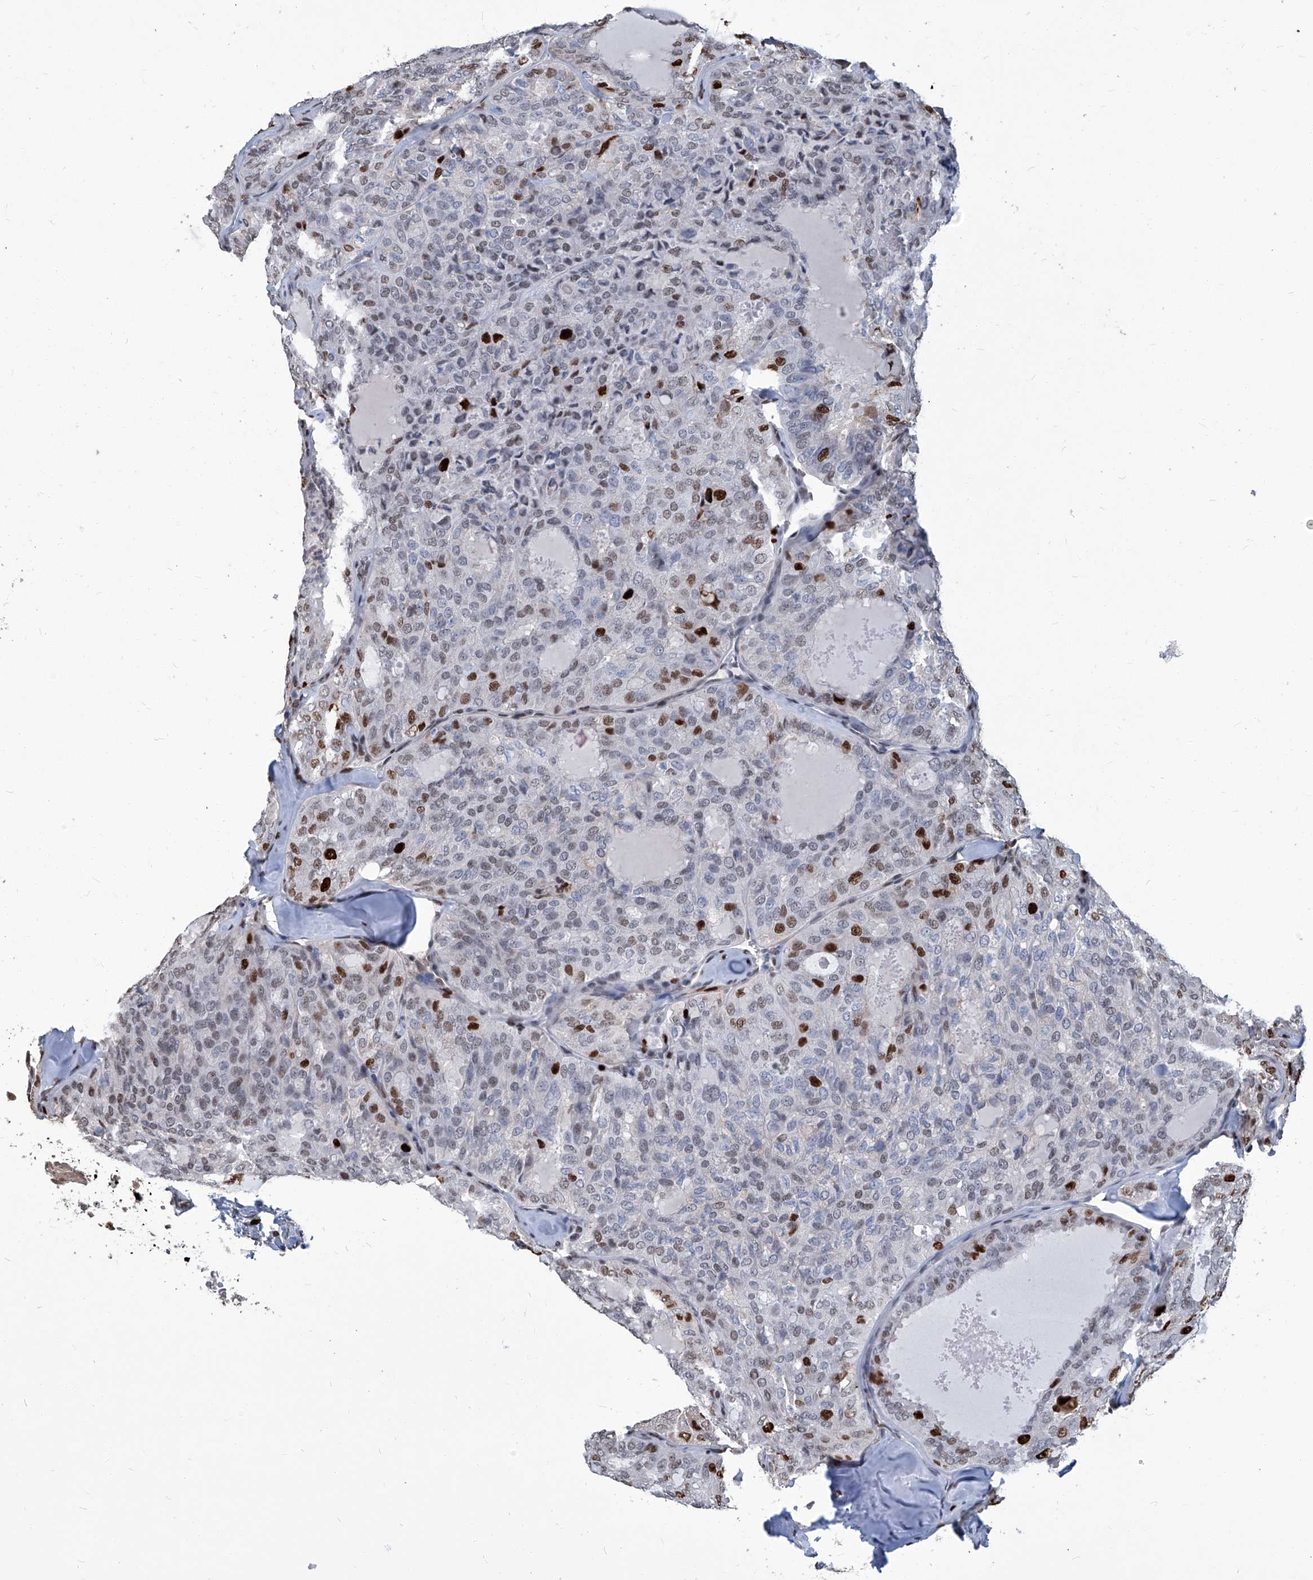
{"staining": {"intensity": "strong", "quantity": "<25%", "location": "nuclear"}, "tissue": "thyroid cancer", "cell_type": "Tumor cells", "image_type": "cancer", "snomed": [{"axis": "morphology", "description": "Follicular adenoma carcinoma, NOS"}, {"axis": "topography", "description": "Thyroid gland"}], "caption": "Immunohistochemical staining of thyroid follicular adenoma carcinoma exhibits strong nuclear protein staining in about <25% of tumor cells.", "gene": "PCNA", "patient": {"sex": "male", "age": 75}}